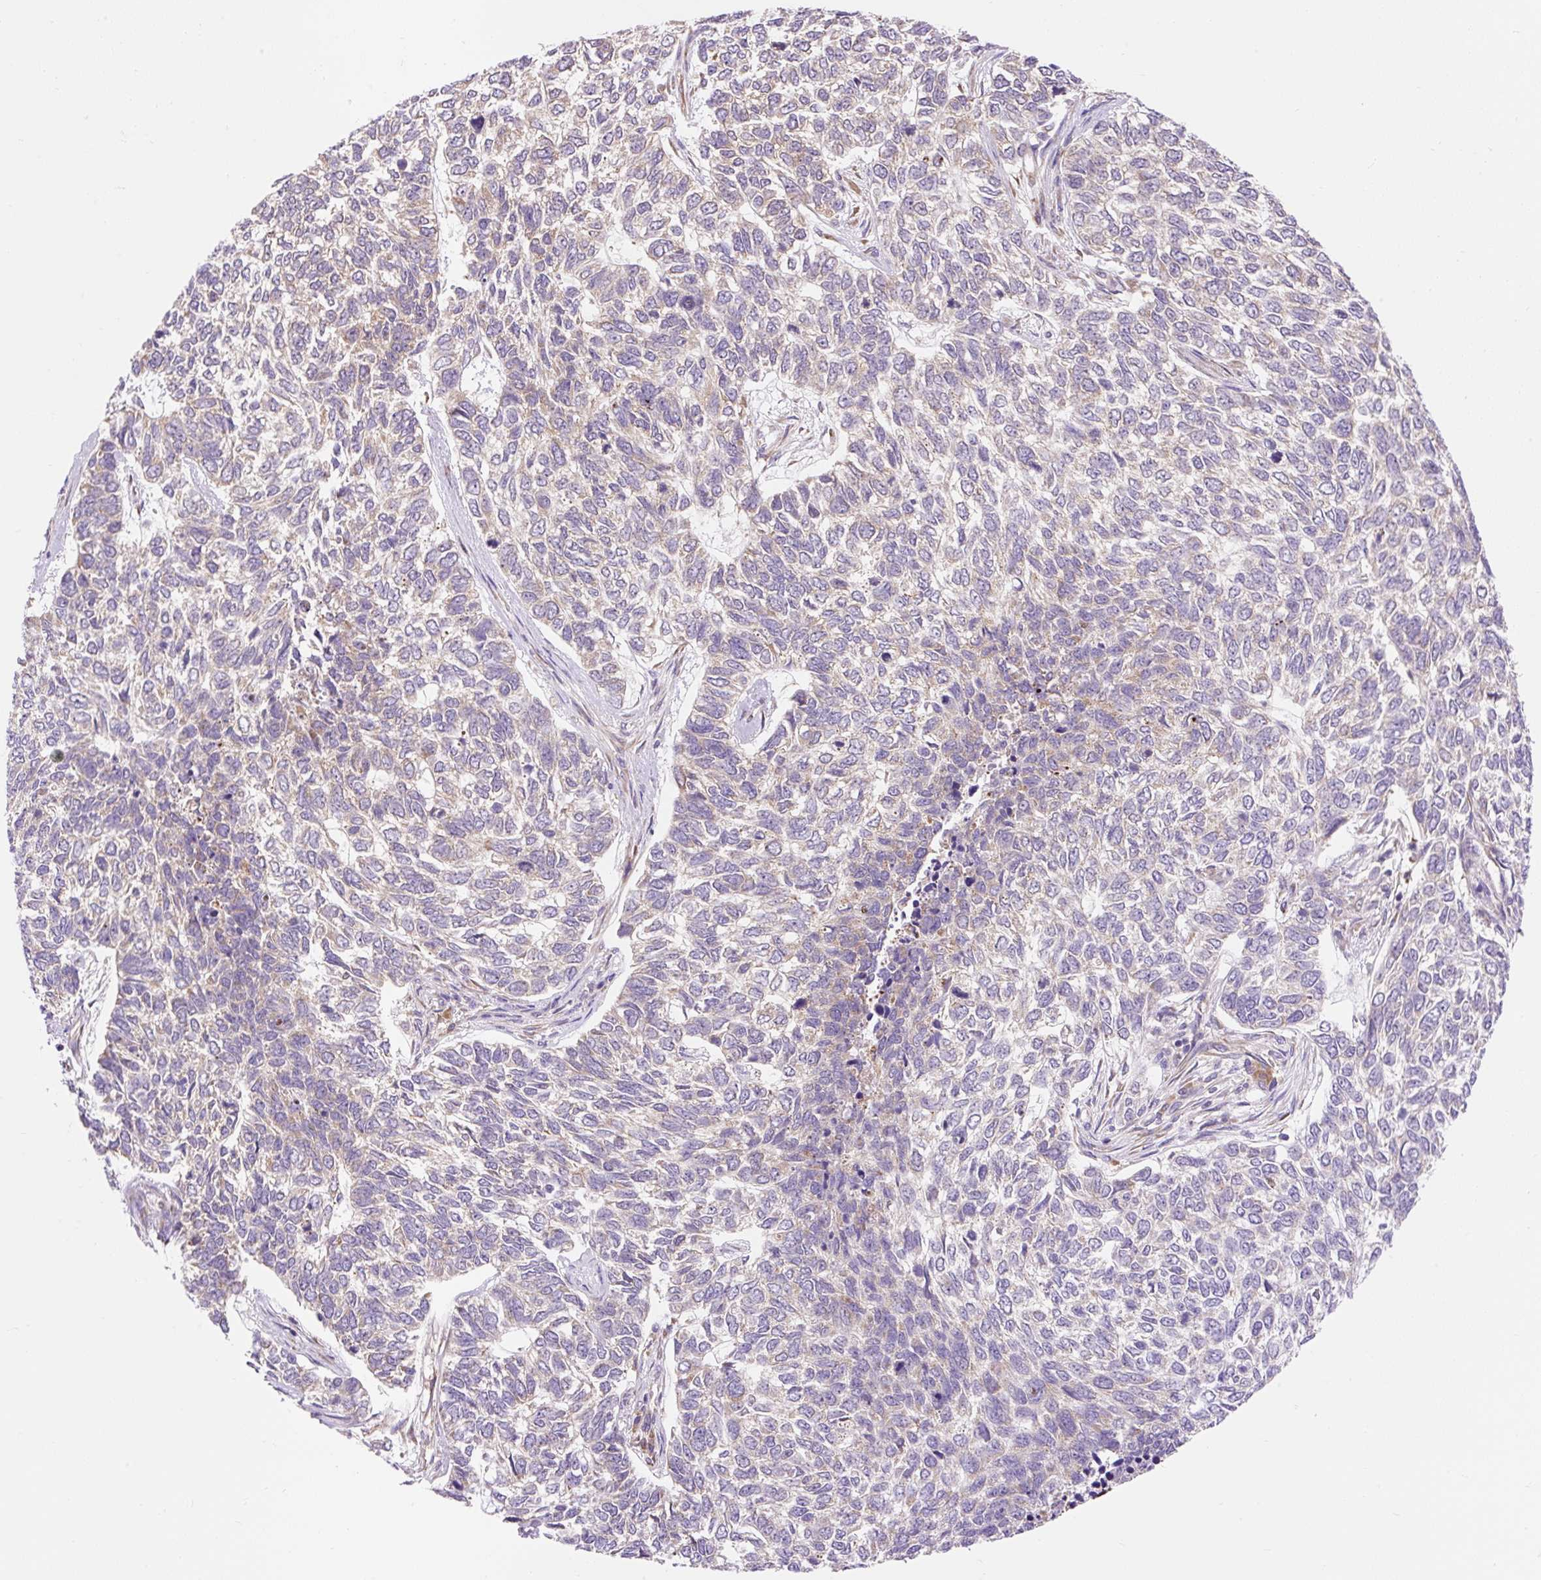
{"staining": {"intensity": "weak", "quantity": "25%-75%", "location": "cytoplasmic/membranous"}, "tissue": "skin cancer", "cell_type": "Tumor cells", "image_type": "cancer", "snomed": [{"axis": "morphology", "description": "Basal cell carcinoma"}, {"axis": "topography", "description": "Skin"}], "caption": "This is an image of IHC staining of skin cancer, which shows weak expression in the cytoplasmic/membranous of tumor cells.", "gene": "GPR45", "patient": {"sex": "female", "age": 65}}